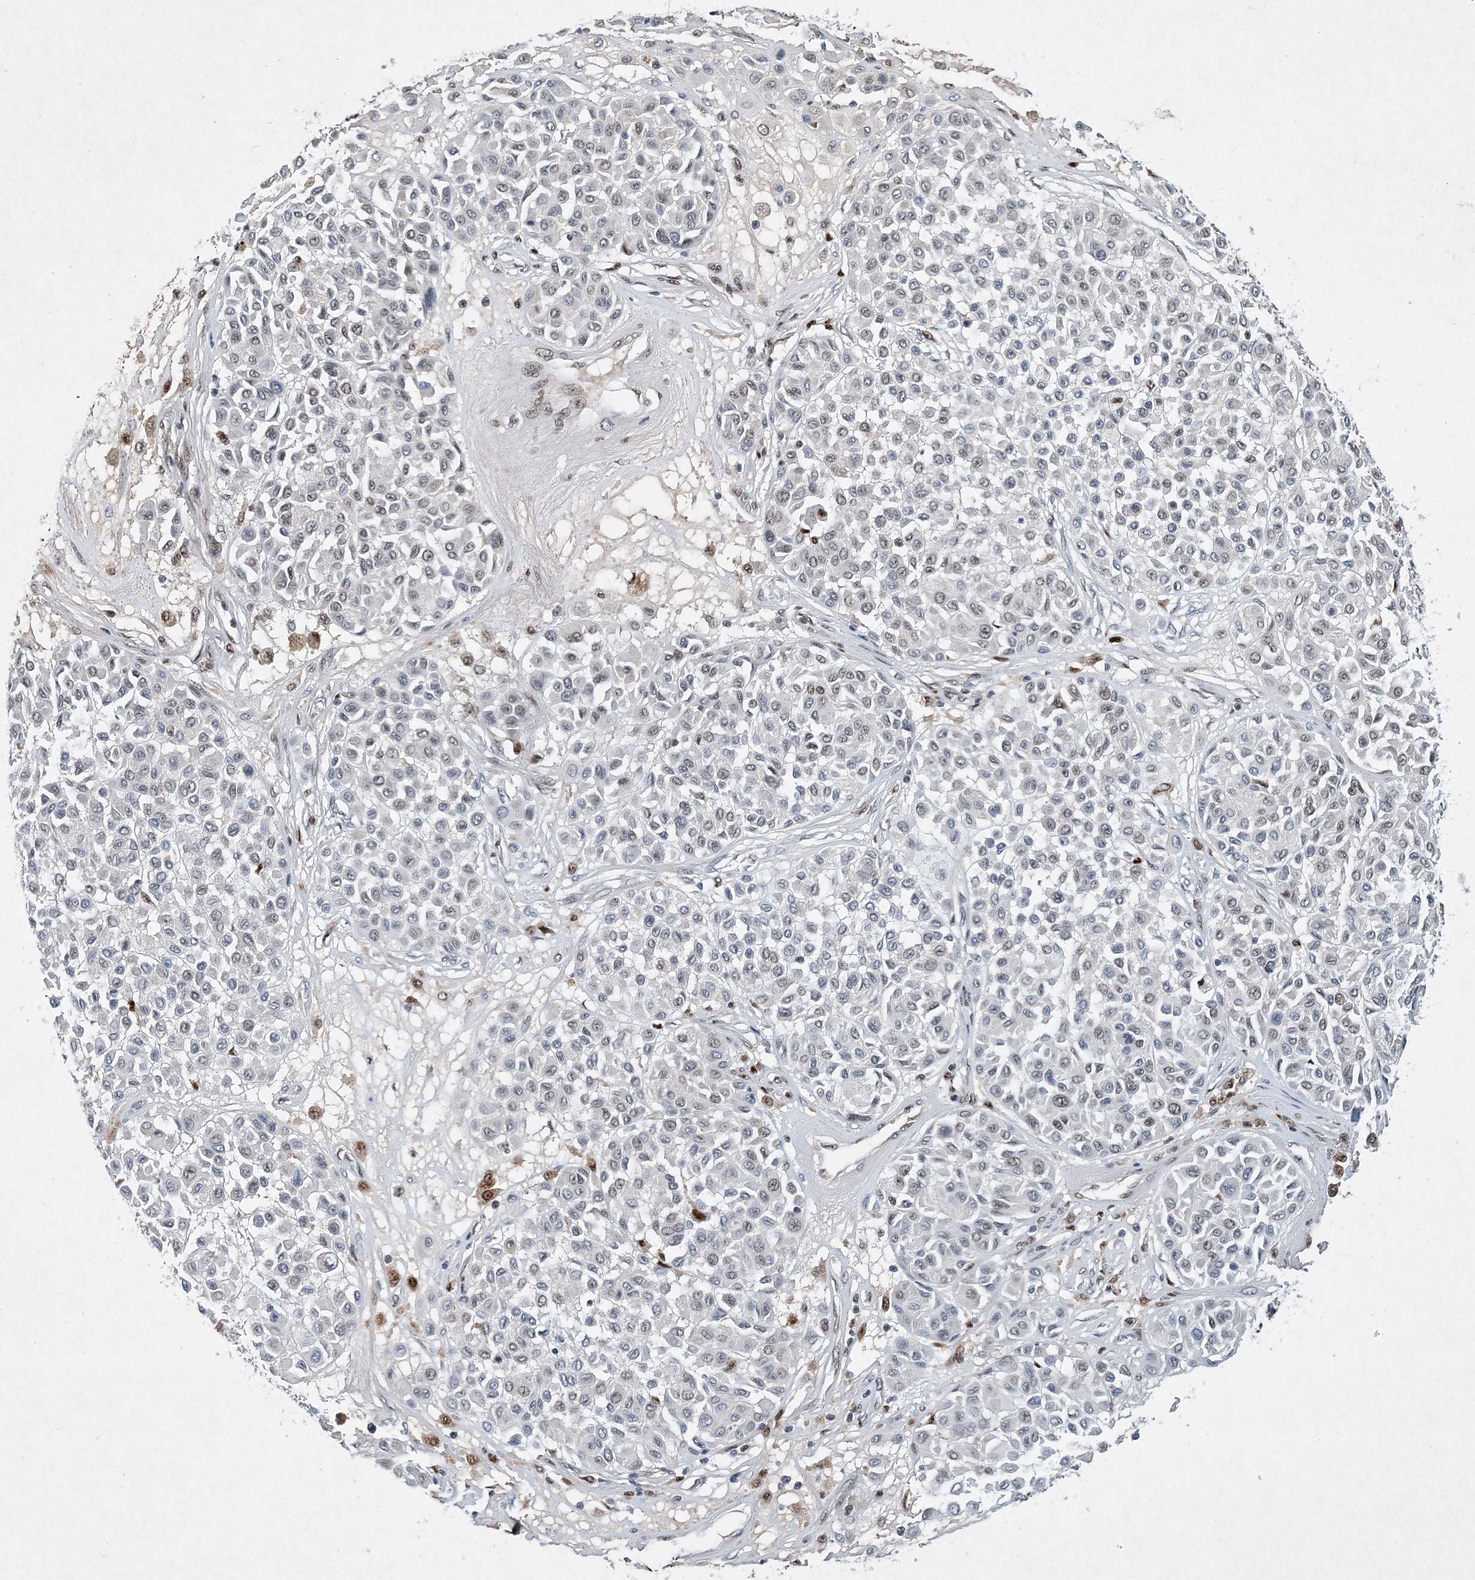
{"staining": {"intensity": "negative", "quantity": "none", "location": "none"}, "tissue": "melanoma", "cell_type": "Tumor cells", "image_type": "cancer", "snomed": [{"axis": "morphology", "description": "Malignant melanoma, Metastatic site"}, {"axis": "topography", "description": "Soft tissue"}], "caption": "The IHC histopathology image has no significant positivity in tumor cells of malignant melanoma (metastatic site) tissue. (Immunohistochemistry (ihc), brightfield microscopy, high magnification).", "gene": "KPNA4", "patient": {"sex": "male", "age": 41}}